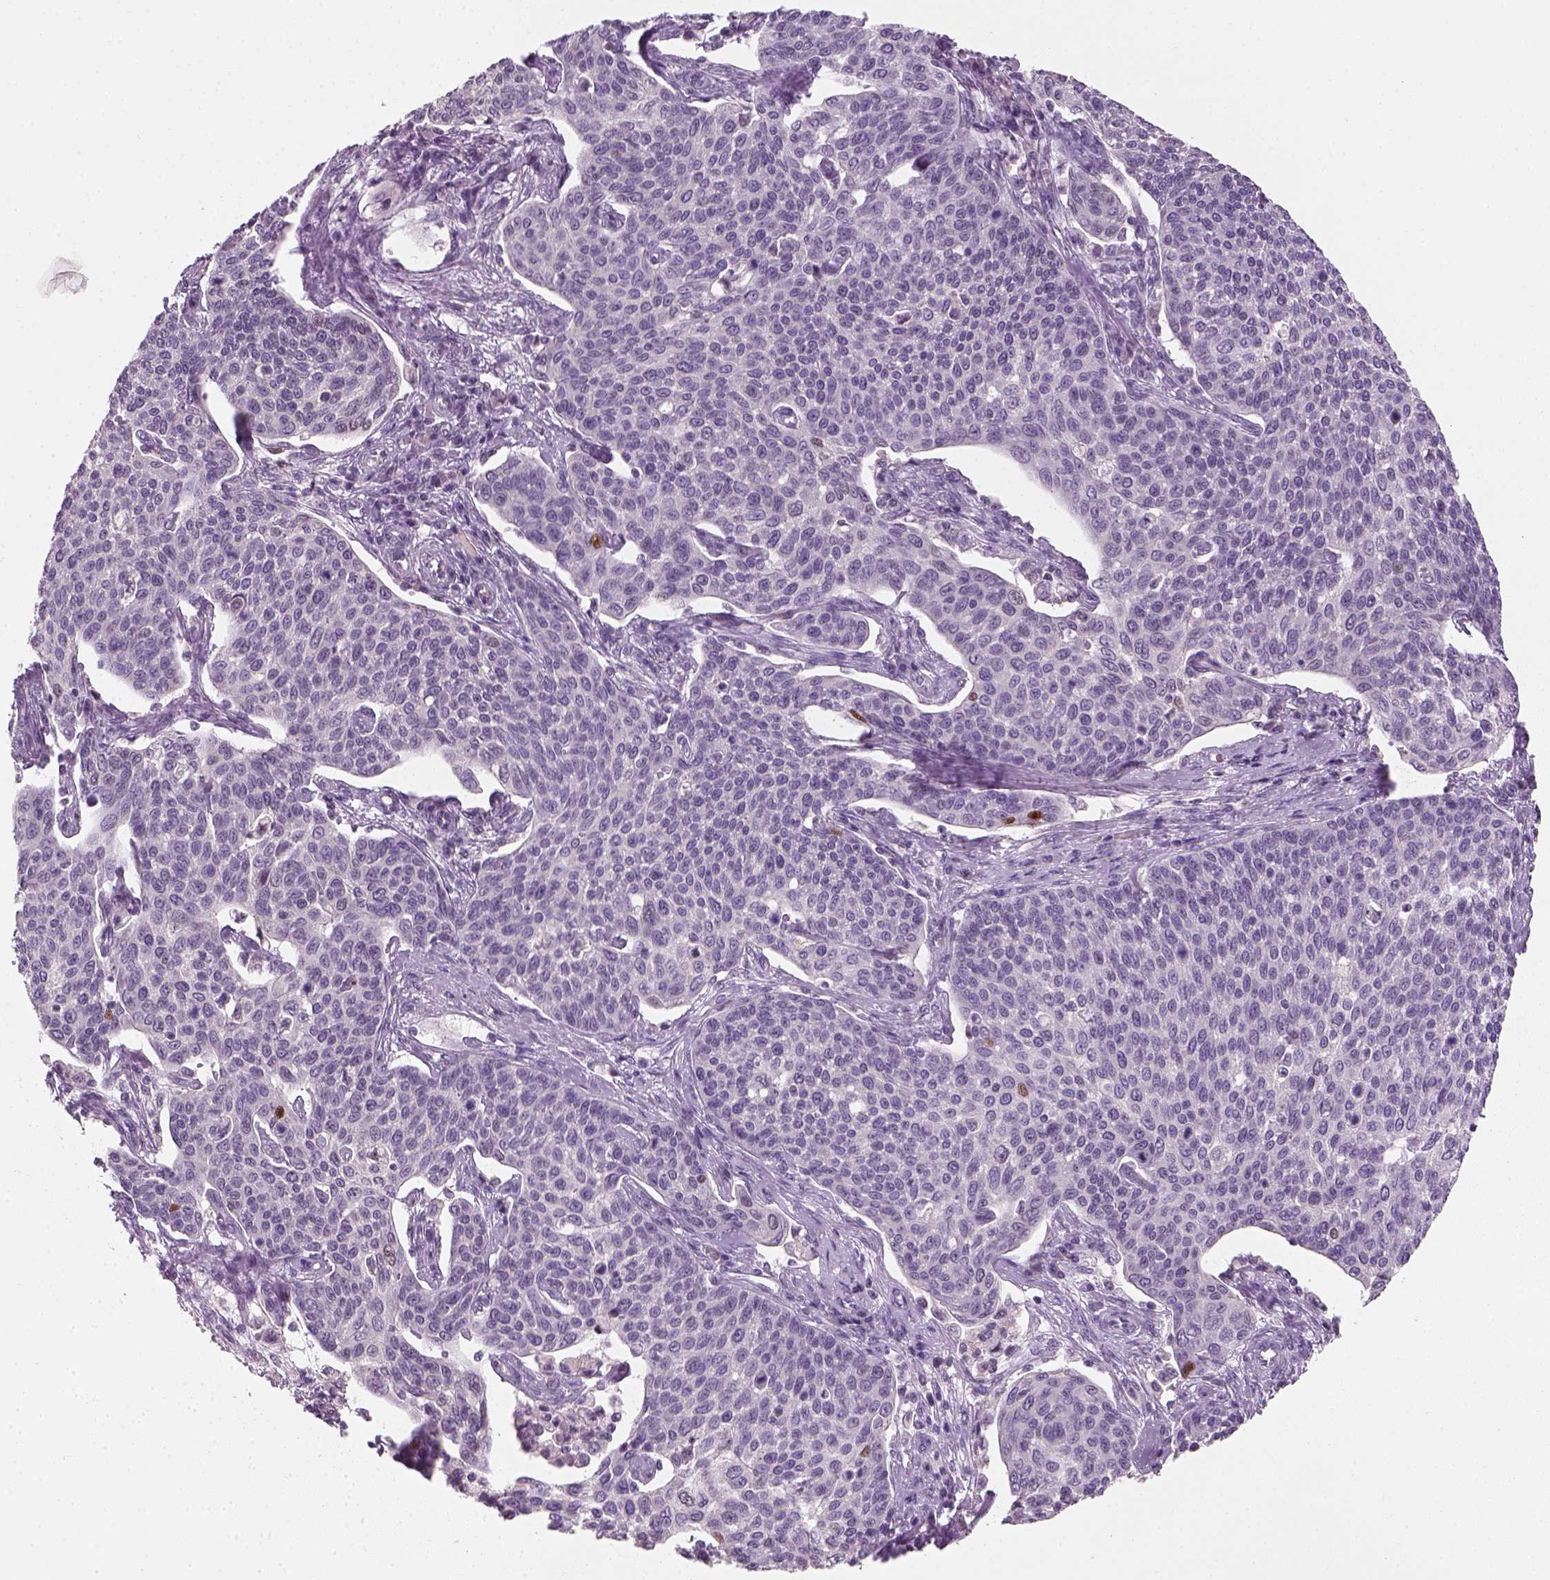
{"staining": {"intensity": "negative", "quantity": "none", "location": "none"}, "tissue": "cervical cancer", "cell_type": "Tumor cells", "image_type": "cancer", "snomed": [{"axis": "morphology", "description": "Squamous cell carcinoma, NOS"}, {"axis": "topography", "description": "Cervix"}], "caption": "High power microscopy photomicrograph of an IHC photomicrograph of cervical cancer (squamous cell carcinoma), revealing no significant positivity in tumor cells.", "gene": "TP53", "patient": {"sex": "female", "age": 34}}